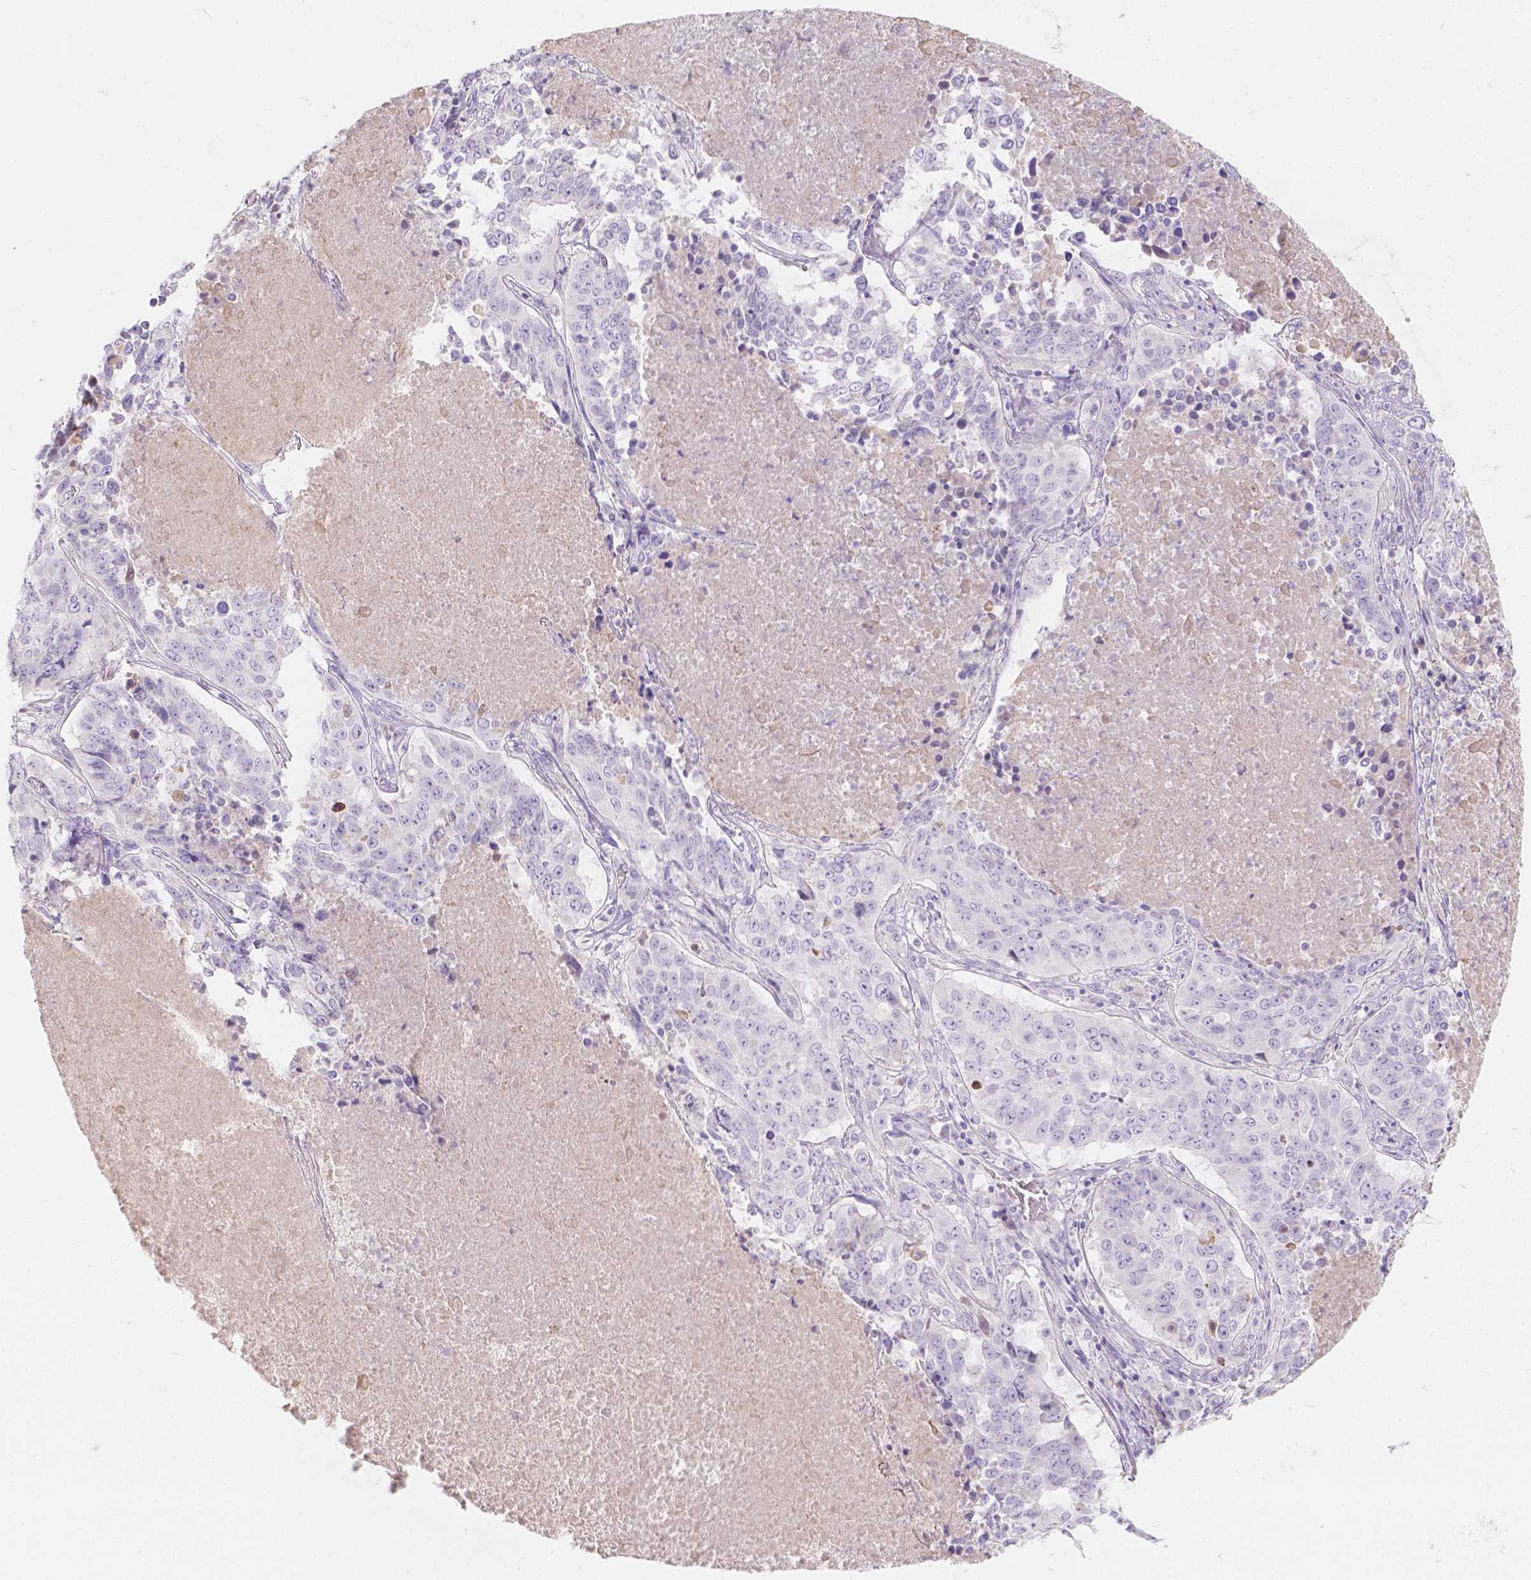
{"staining": {"intensity": "negative", "quantity": "none", "location": "none"}, "tissue": "lung cancer", "cell_type": "Tumor cells", "image_type": "cancer", "snomed": [{"axis": "morphology", "description": "Normal tissue, NOS"}, {"axis": "morphology", "description": "Squamous cell carcinoma, NOS"}, {"axis": "topography", "description": "Bronchus"}, {"axis": "topography", "description": "Lung"}], "caption": "Immunohistochemical staining of human lung cancer shows no significant staining in tumor cells.", "gene": "GAL3ST2", "patient": {"sex": "male", "age": 64}}